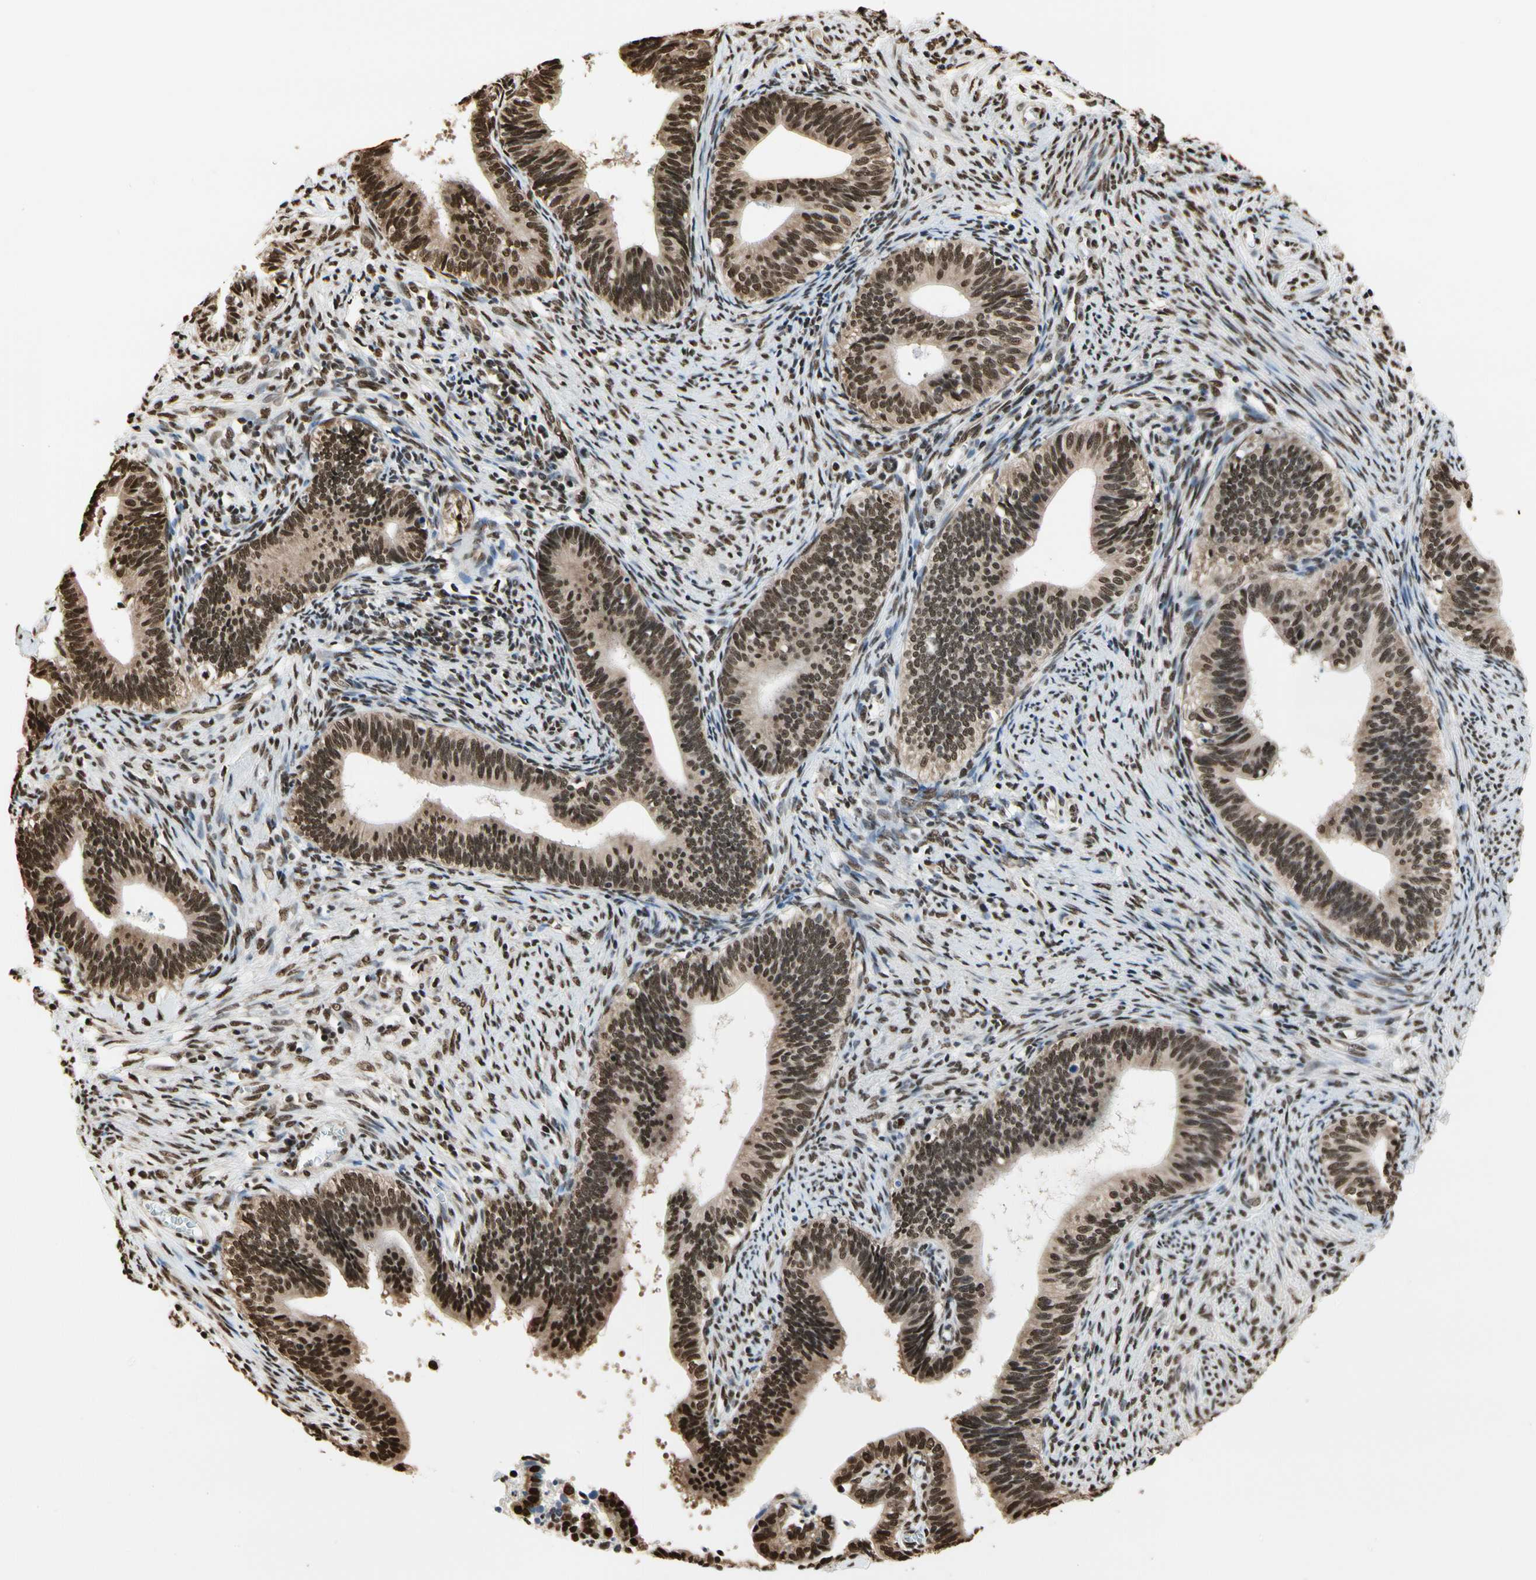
{"staining": {"intensity": "strong", "quantity": ">75%", "location": "nuclear"}, "tissue": "cervical cancer", "cell_type": "Tumor cells", "image_type": "cancer", "snomed": [{"axis": "morphology", "description": "Adenocarcinoma, NOS"}, {"axis": "topography", "description": "Cervix"}], "caption": "Cervical adenocarcinoma stained with immunohistochemistry displays strong nuclear positivity in about >75% of tumor cells.", "gene": "HNRNPK", "patient": {"sex": "female", "age": 44}}